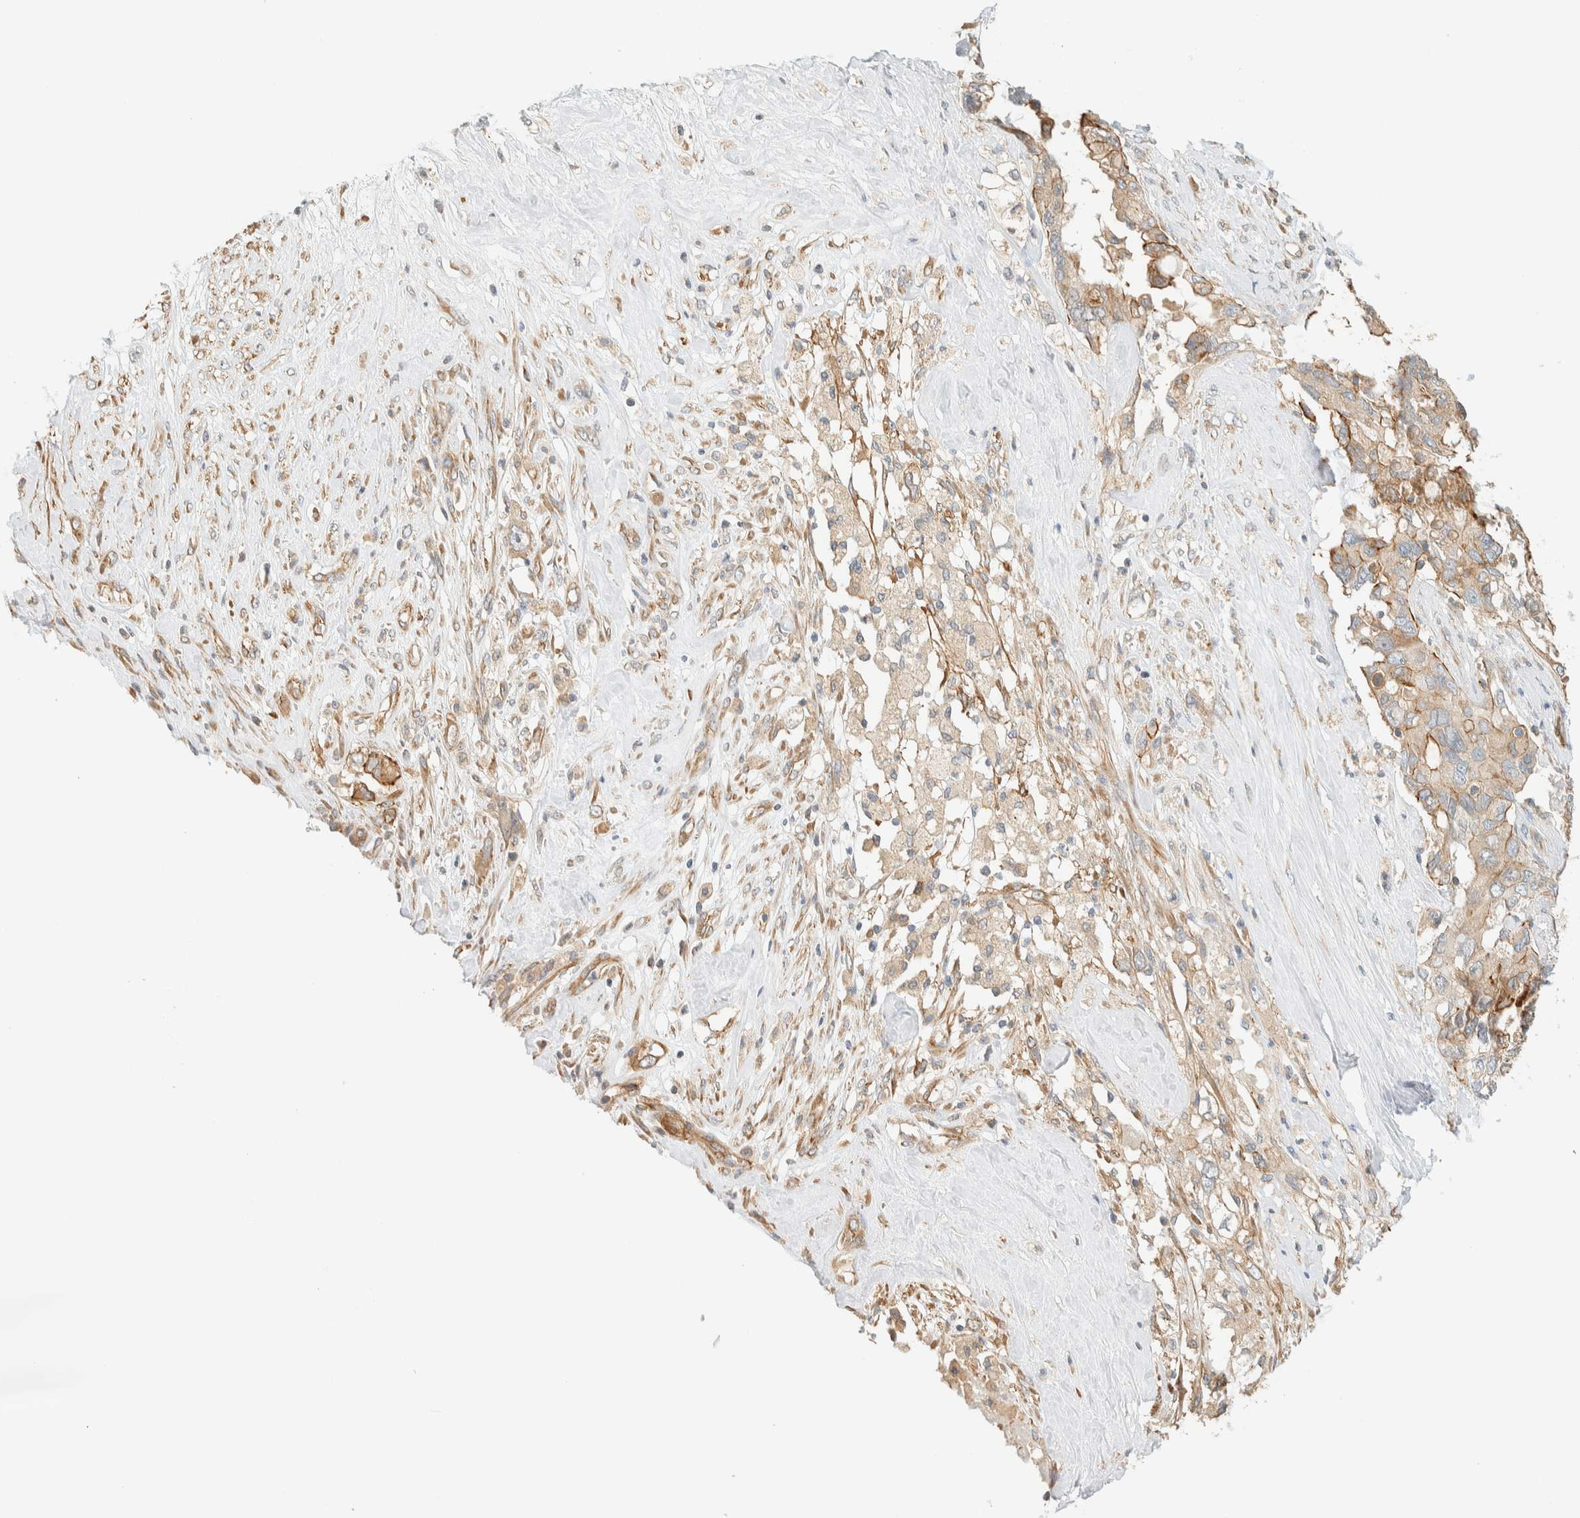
{"staining": {"intensity": "weak", "quantity": ">75%", "location": "cytoplasmic/membranous"}, "tissue": "pancreatic cancer", "cell_type": "Tumor cells", "image_type": "cancer", "snomed": [{"axis": "morphology", "description": "Adenocarcinoma, NOS"}, {"axis": "topography", "description": "Pancreas"}], "caption": "A low amount of weak cytoplasmic/membranous positivity is present in approximately >75% of tumor cells in pancreatic adenocarcinoma tissue.", "gene": "LIMA1", "patient": {"sex": "female", "age": 56}}